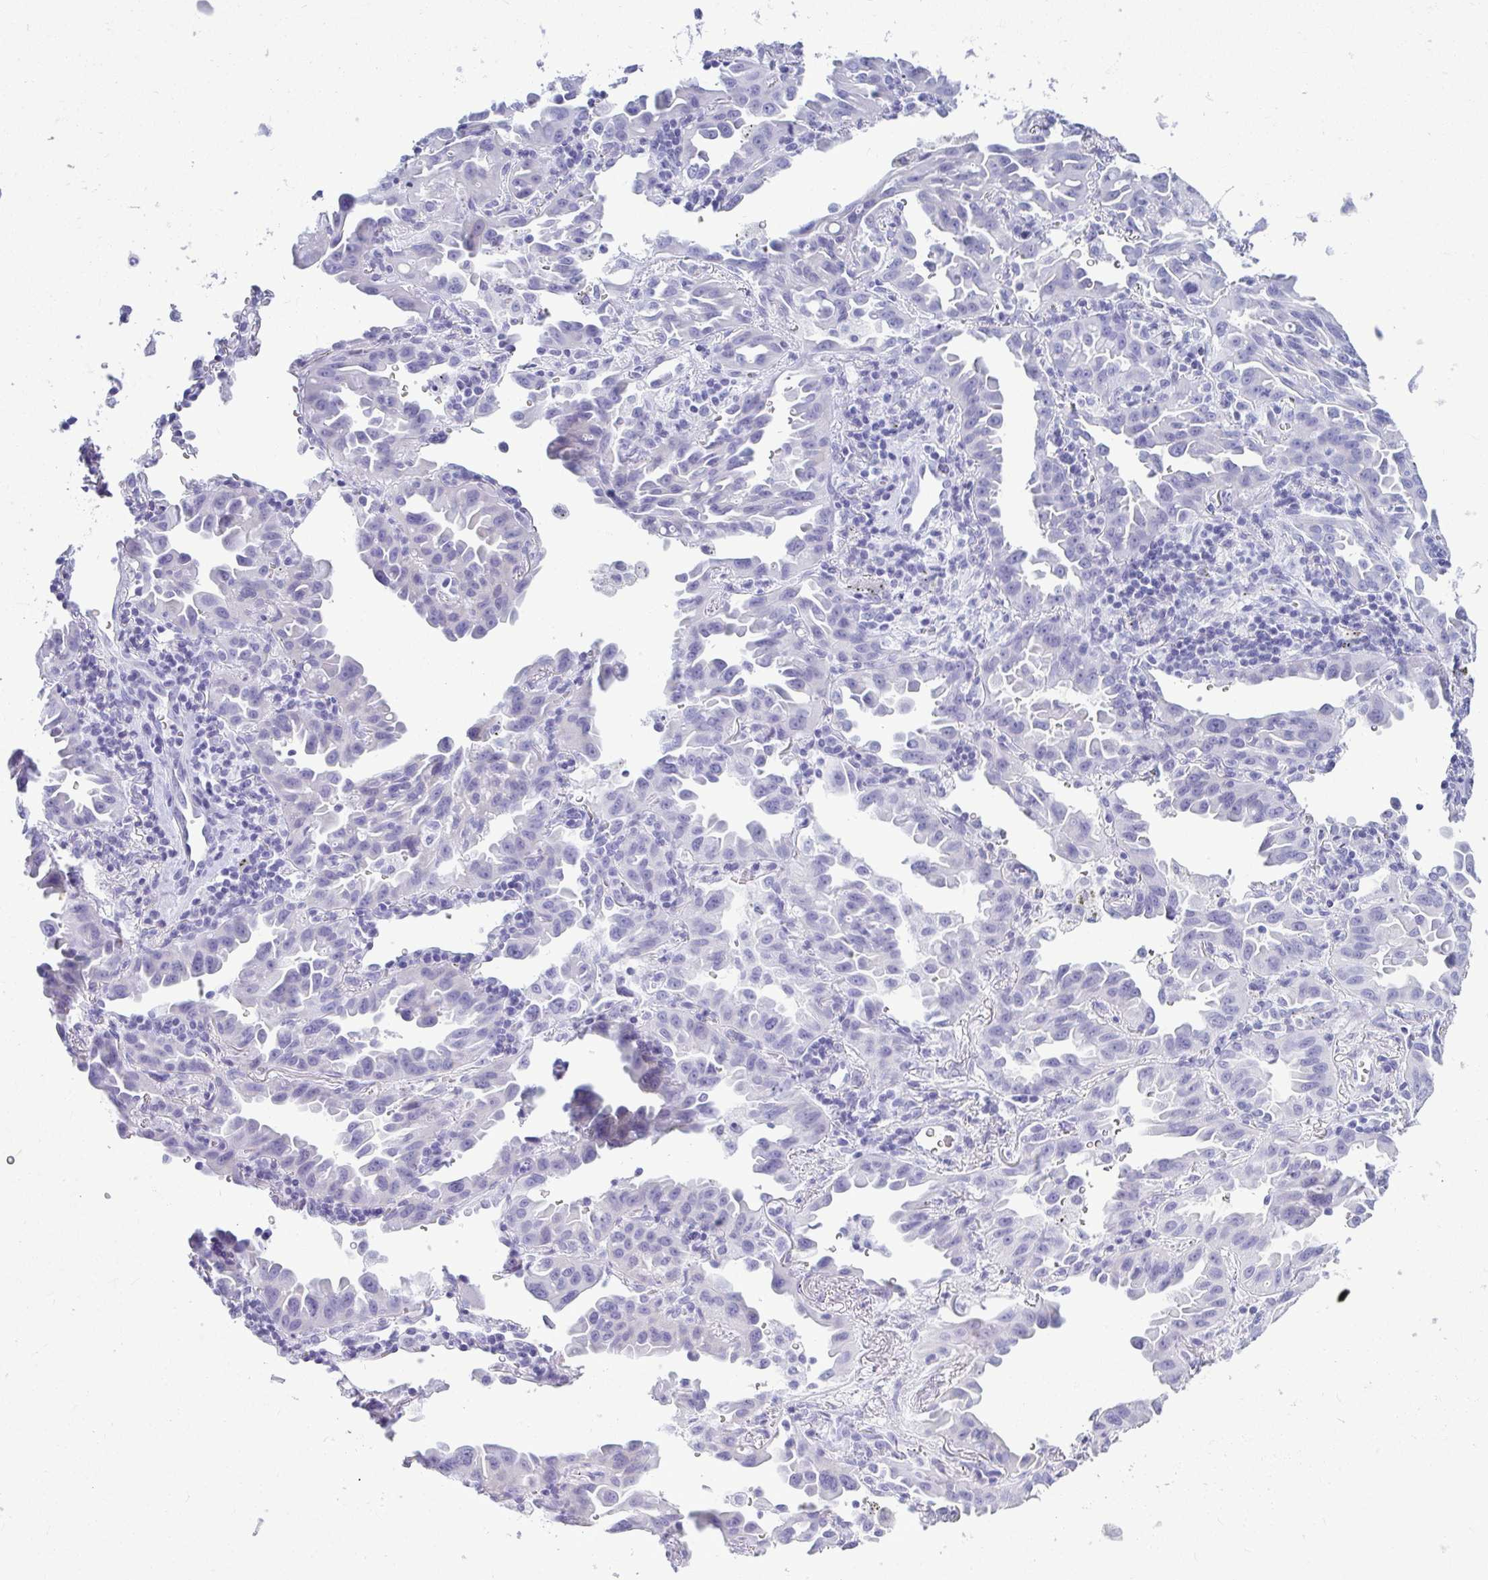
{"staining": {"intensity": "negative", "quantity": "none", "location": "none"}, "tissue": "lung cancer", "cell_type": "Tumor cells", "image_type": "cancer", "snomed": [{"axis": "morphology", "description": "Adenocarcinoma, NOS"}, {"axis": "topography", "description": "Lung"}], "caption": "An image of human lung adenocarcinoma is negative for staining in tumor cells.", "gene": "CLGN", "patient": {"sex": "male", "age": 68}}